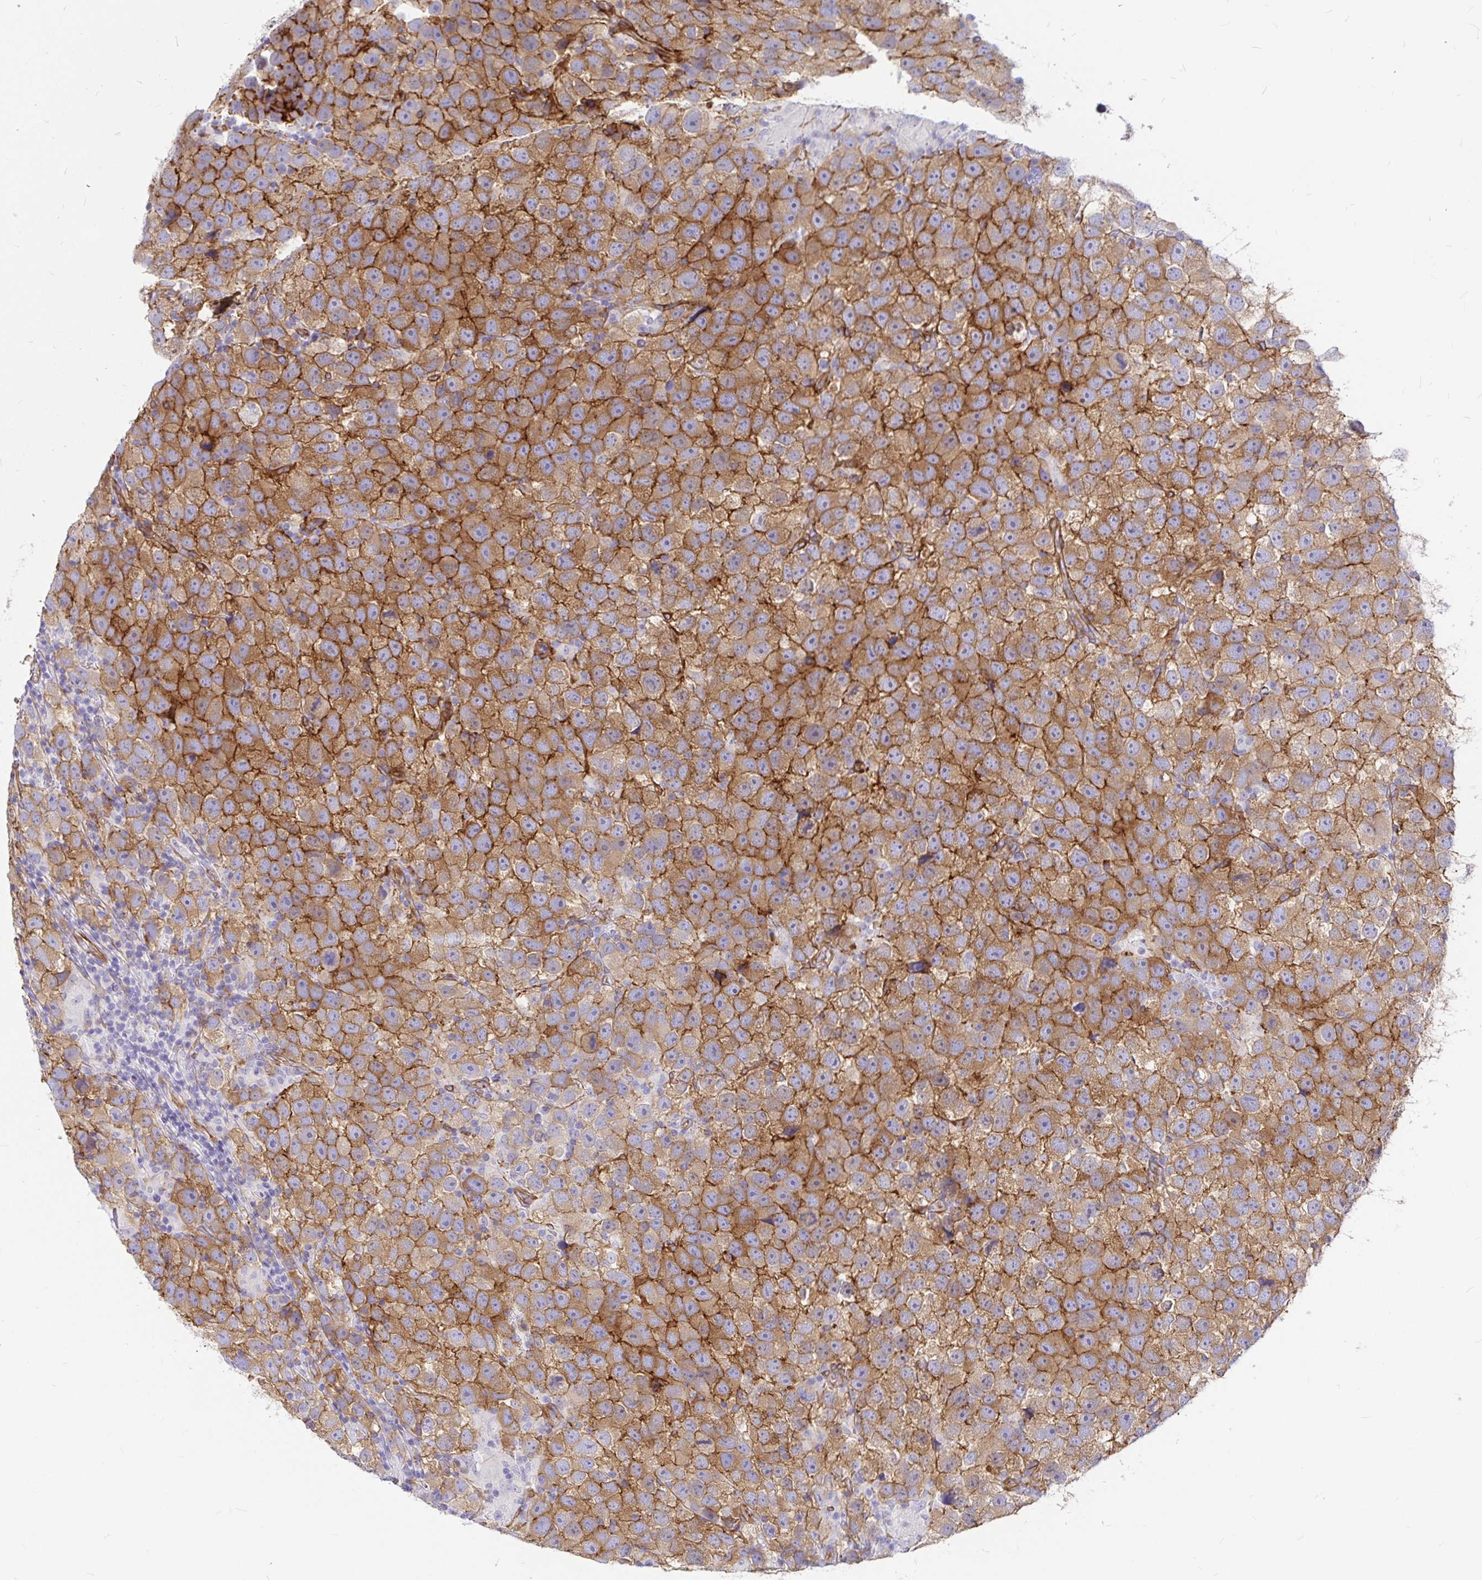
{"staining": {"intensity": "moderate", "quantity": ">75%", "location": "cytoplasmic/membranous"}, "tissue": "testis cancer", "cell_type": "Tumor cells", "image_type": "cancer", "snomed": [{"axis": "morphology", "description": "Seminoma, NOS"}, {"axis": "topography", "description": "Testis"}], "caption": "Immunohistochemistry of human seminoma (testis) reveals medium levels of moderate cytoplasmic/membranous expression in approximately >75% of tumor cells.", "gene": "MYO1B", "patient": {"sex": "male", "age": 26}}